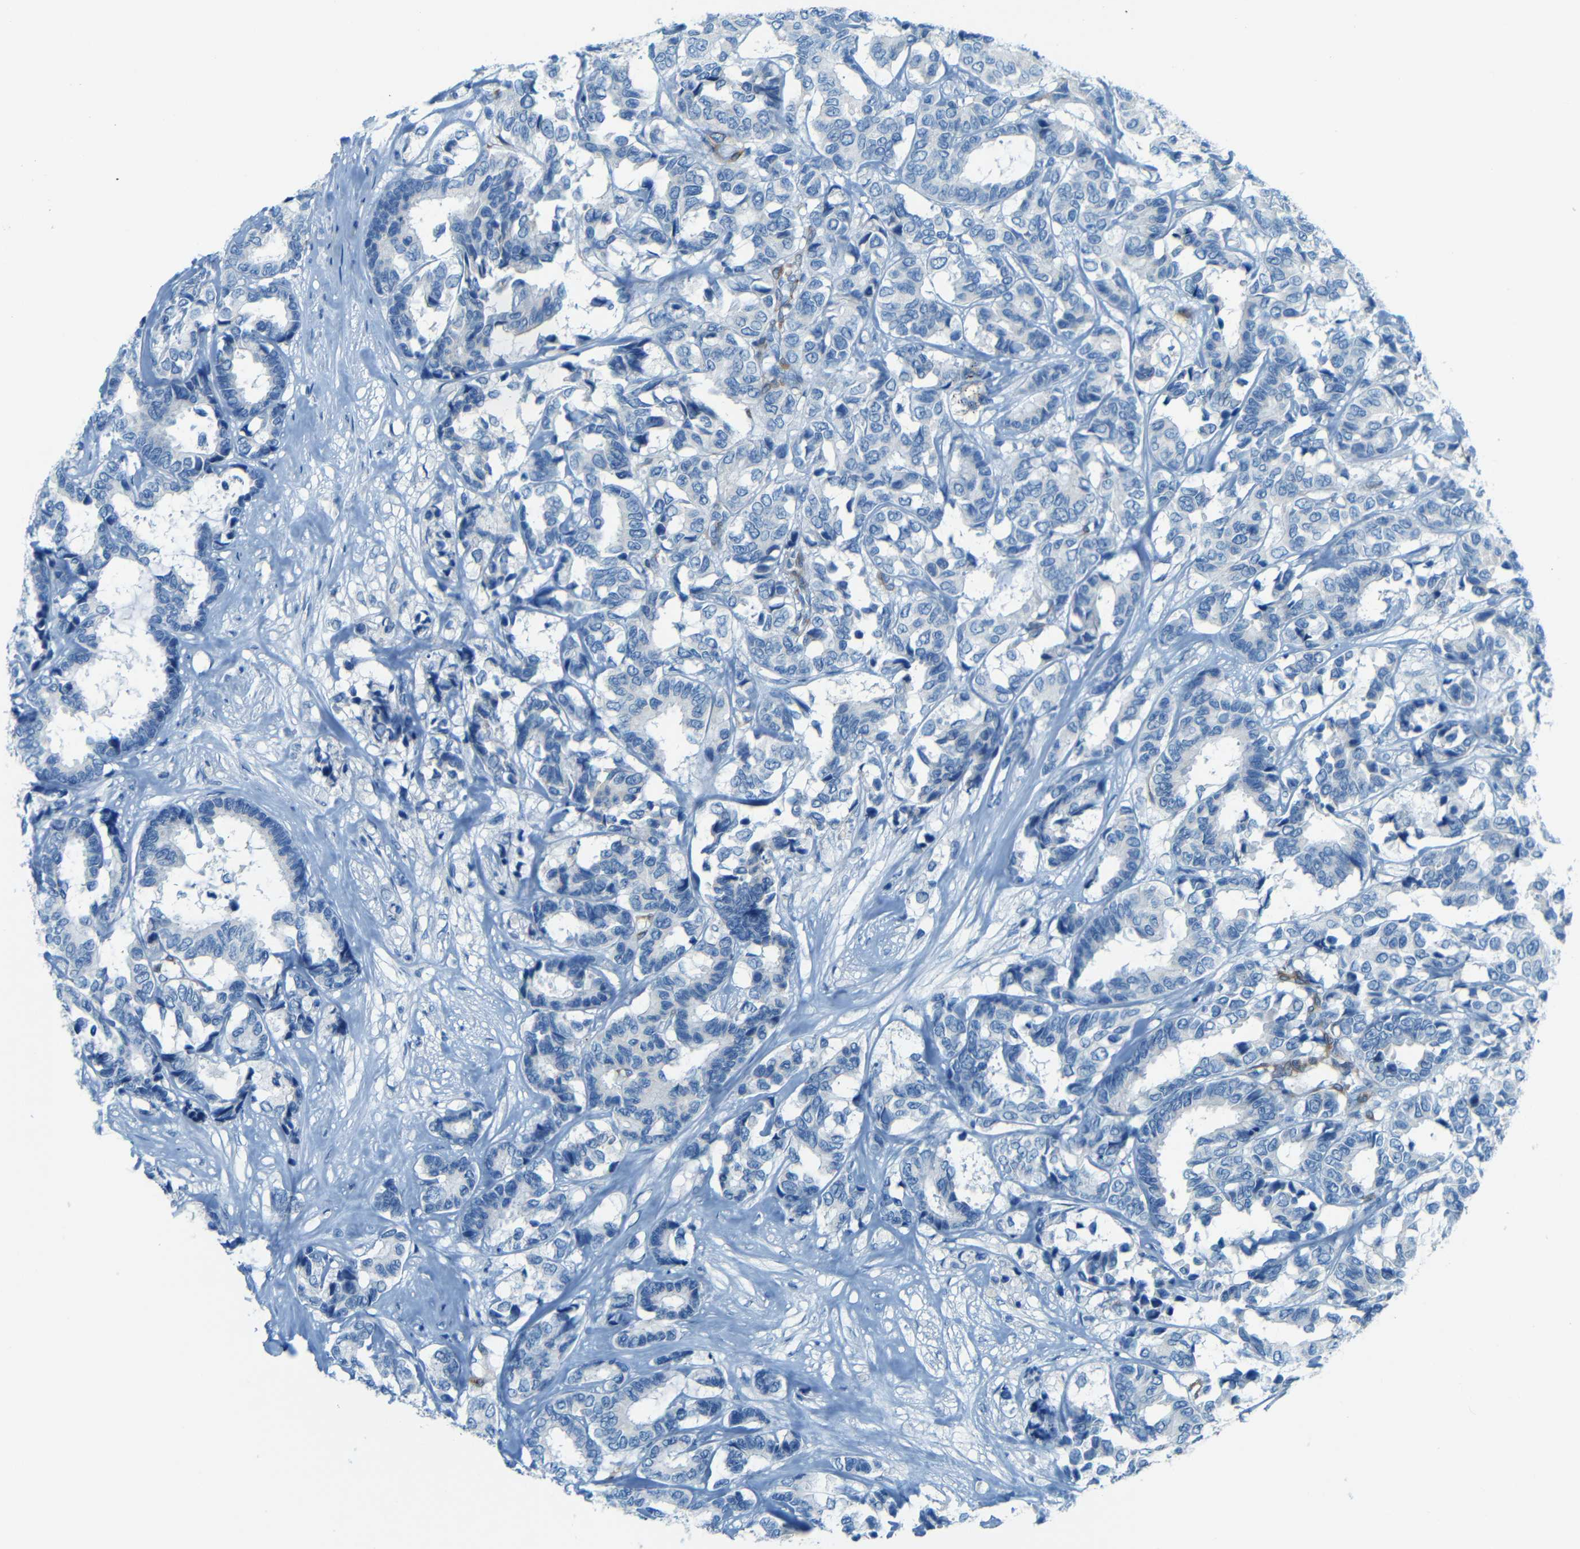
{"staining": {"intensity": "negative", "quantity": "none", "location": "none"}, "tissue": "breast cancer", "cell_type": "Tumor cells", "image_type": "cancer", "snomed": [{"axis": "morphology", "description": "Duct carcinoma"}, {"axis": "topography", "description": "Breast"}], "caption": "Tumor cells are negative for protein expression in human intraductal carcinoma (breast).", "gene": "MAP2", "patient": {"sex": "female", "age": 87}}